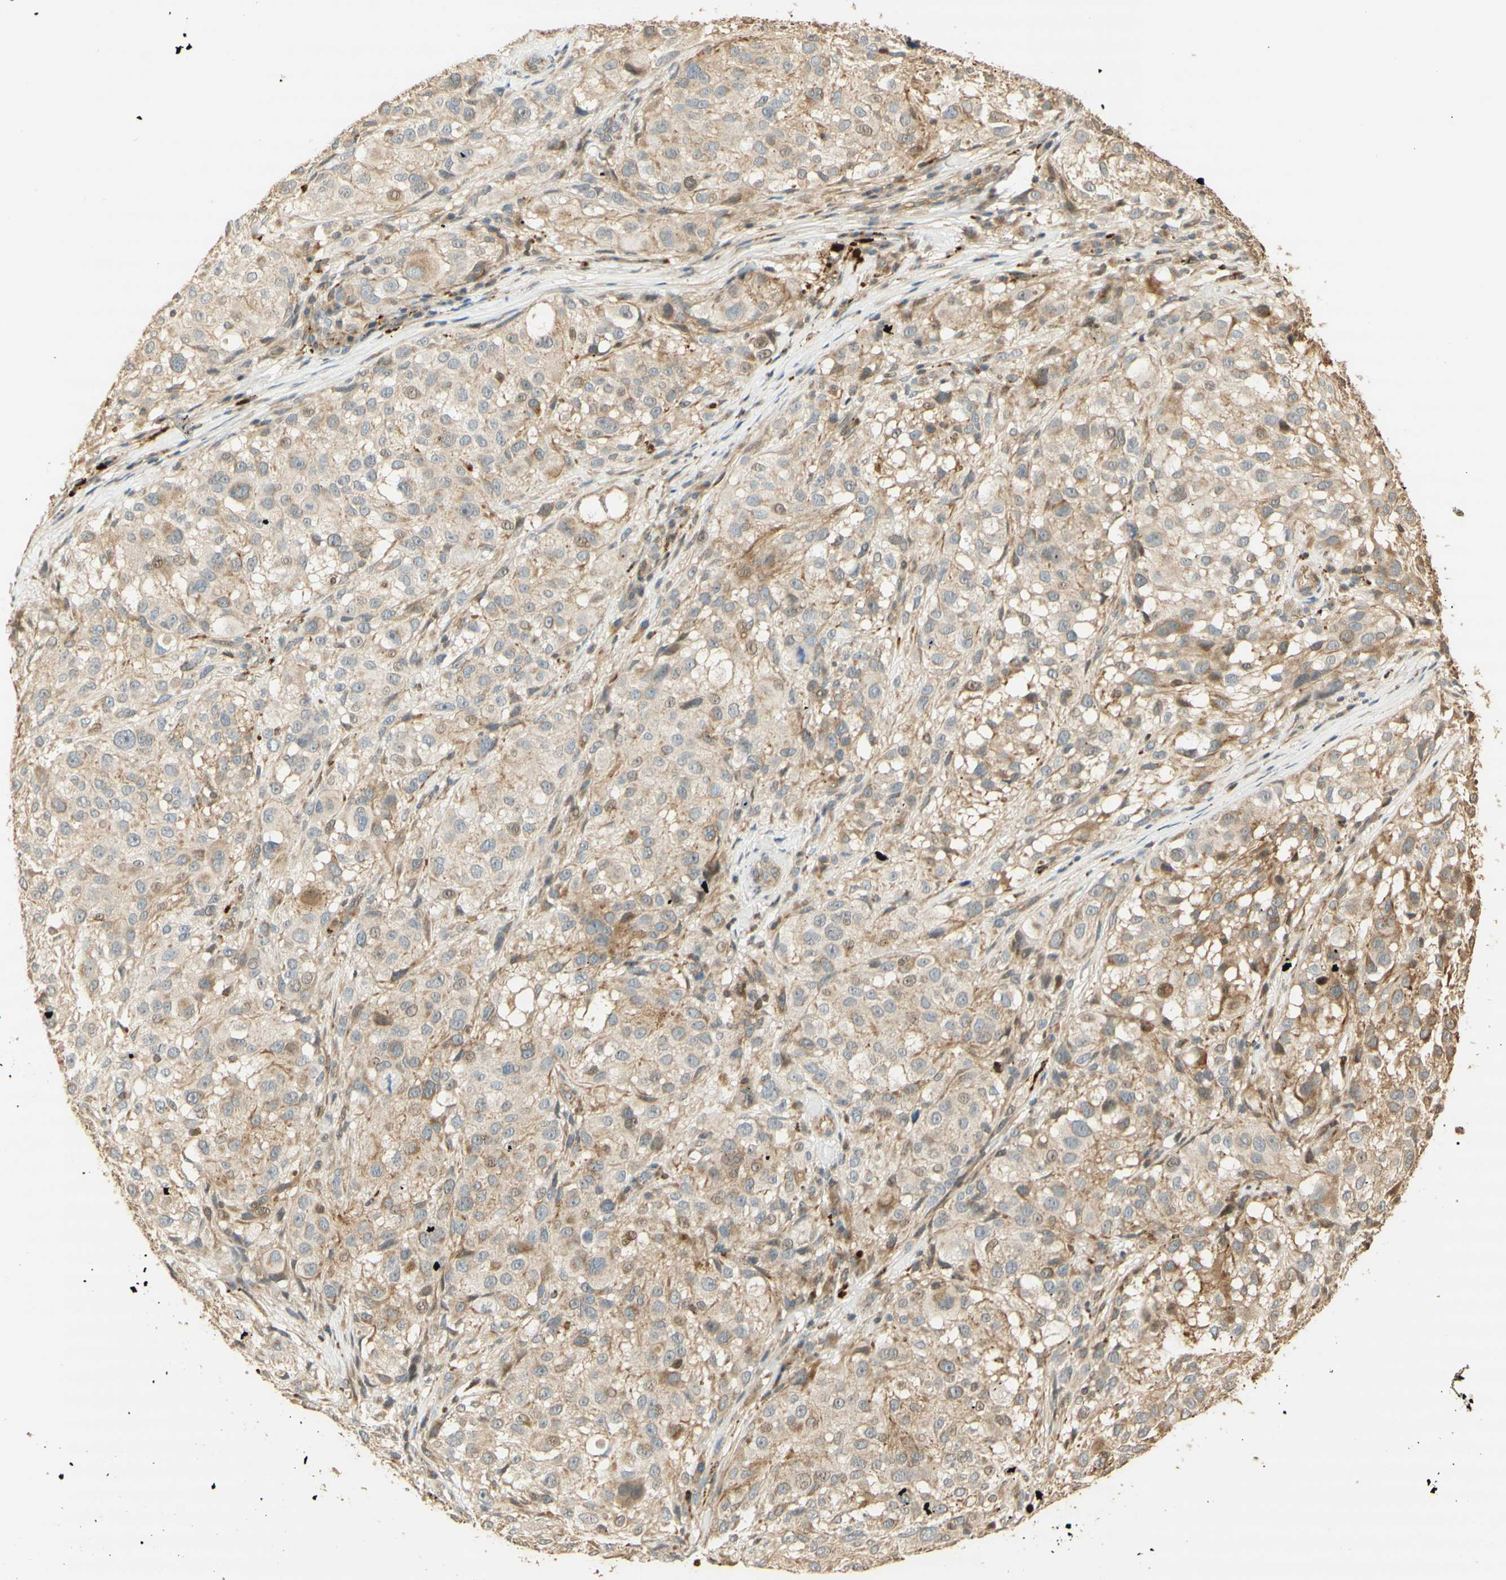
{"staining": {"intensity": "moderate", "quantity": "25%-75%", "location": "cytoplasmic/membranous"}, "tissue": "melanoma", "cell_type": "Tumor cells", "image_type": "cancer", "snomed": [{"axis": "morphology", "description": "Necrosis, NOS"}, {"axis": "morphology", "description": "Malignant melanoma, NOS"}, {"axis": "topography", "description": "Skin"}], "caption": "This image exhibits immunohistochemistry staining of melanoma, with medium moderate cytoplasmic/membranous expression in about 25%-75% of tumor cells.", "gene": "AGER", "patient": {"sex": "female", "age": 87}}